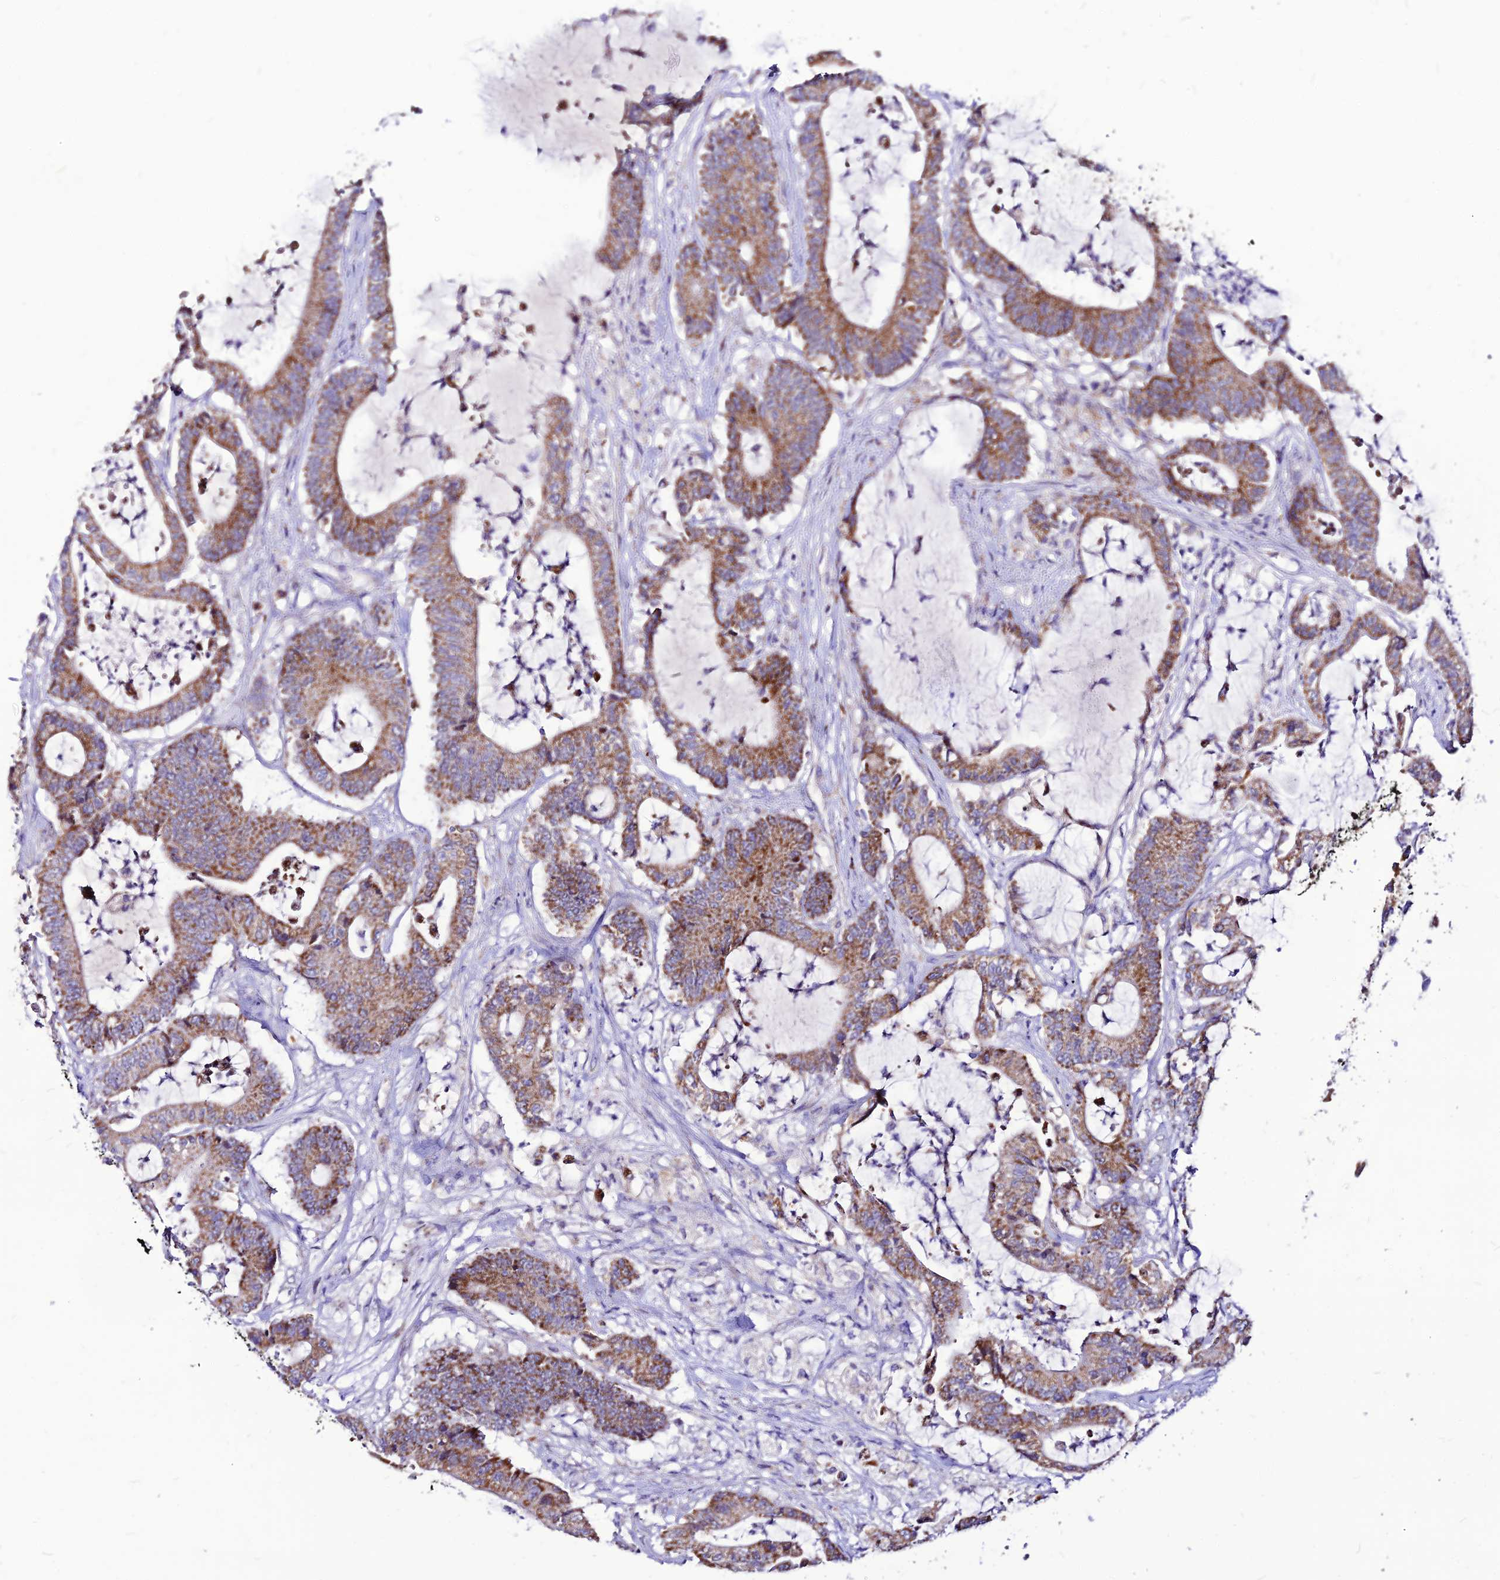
{"staining": {"intensity": "moderate", "quantity": ">75%", "location": "cytoplasmic/membranous"}, "tissue": "colorectal cancer", "cell_type": "Tumor cells", "image_type": "cancer", "snomed": [{"axis": "morphology", "description": "Adenocarcinoma, NOS"}, {"axis": "topography", "description": "Colon"}], "caption": "This is an image of IHC staining of adenocarcinoma (colorectal), which shows moderate staining in the cytoplasmic/membranous of tumor cells.", "gene": "ECI1", "patient": {"sex": "female", "age": 84}}